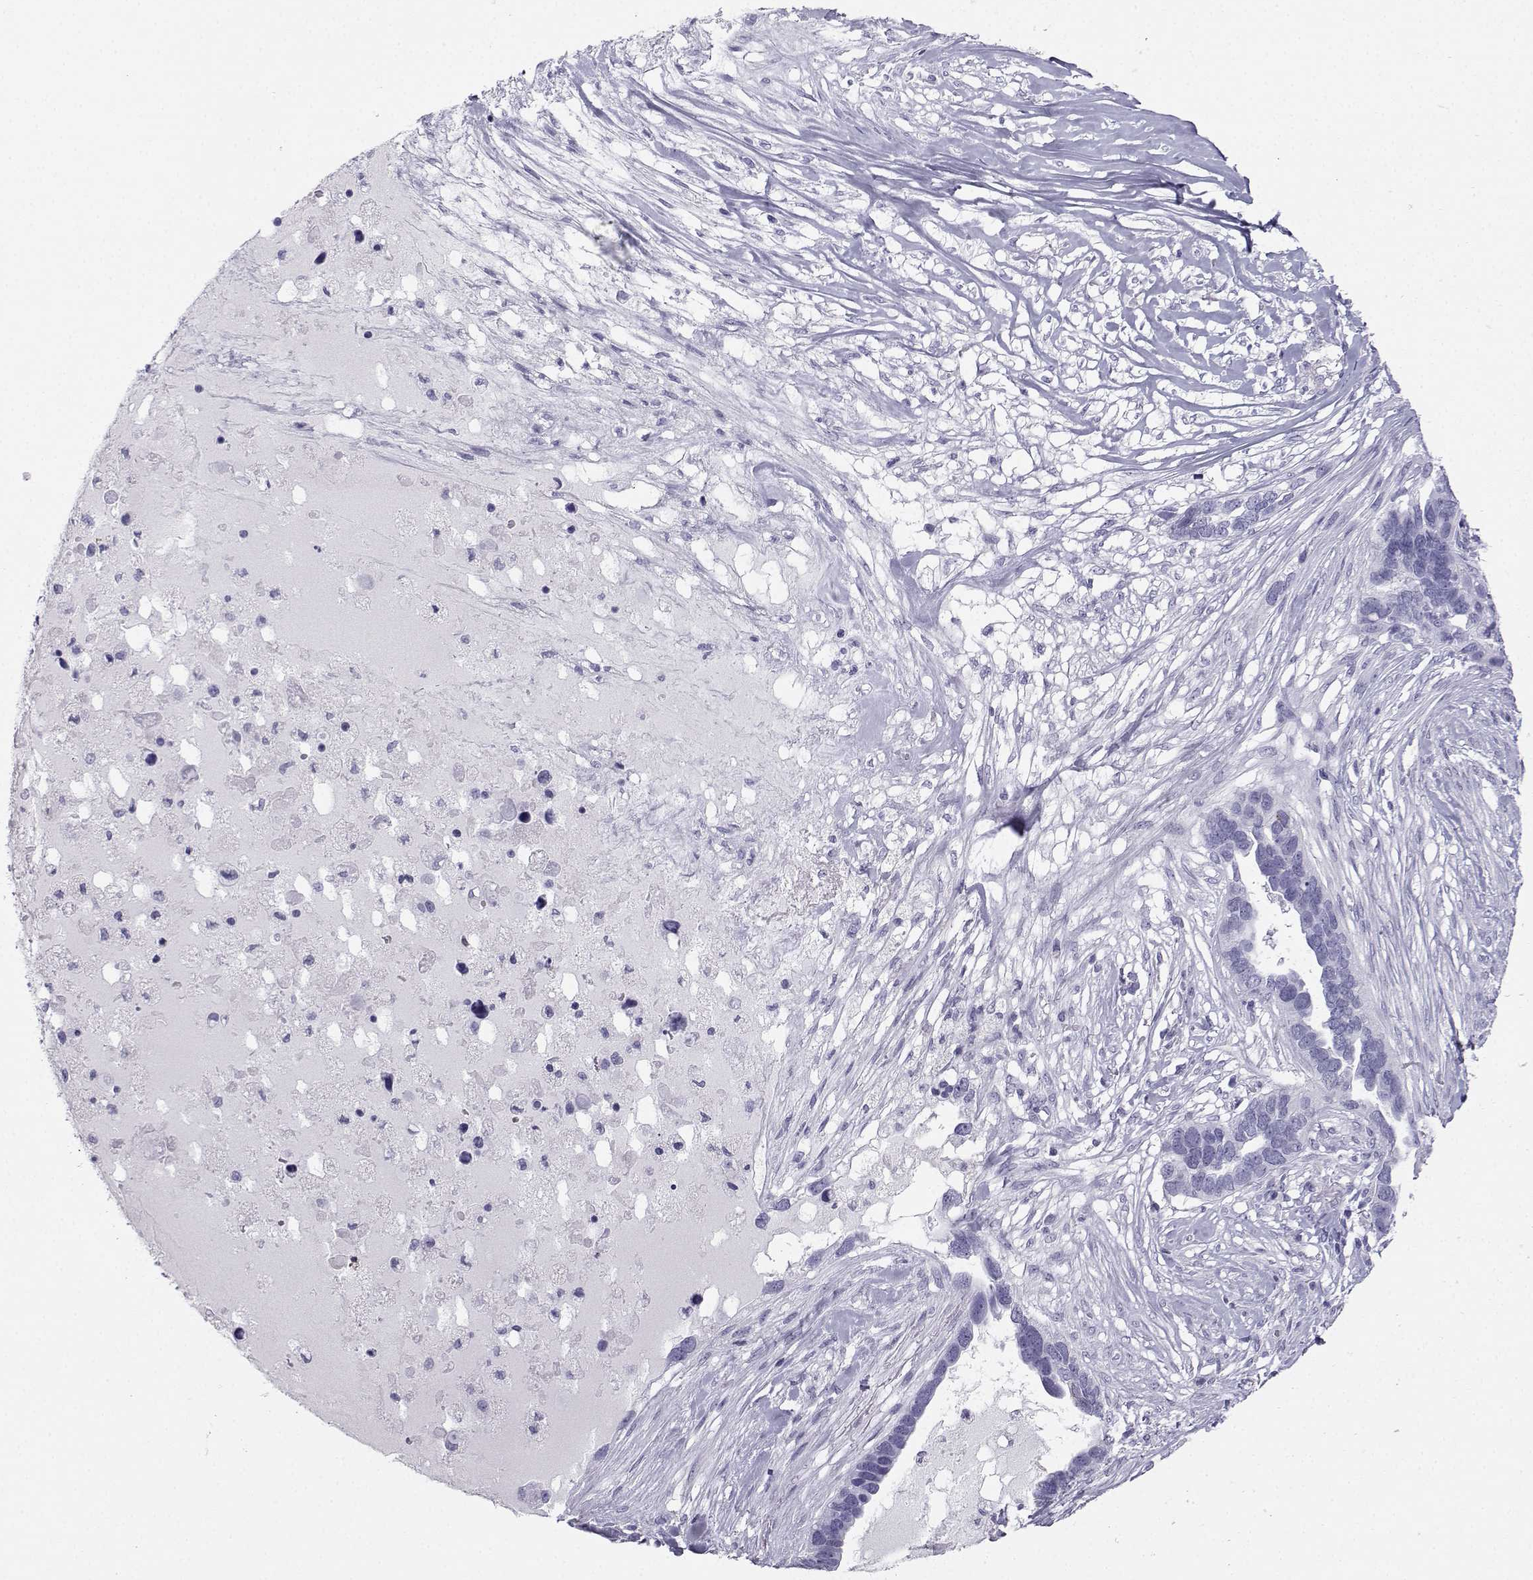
{"staining": {"intensity": "negative", "quantity": "none", "location": "none"}, "tissue": "ovarian cancer", "cell_type": "Tumor cells", "image_type": "cancer", "snomed": [{"axis": "morphology", "description": "Cystadenocarcinoma, serous, NOS"}, {"axis": "topography", "description": "Ovary"}], "caption": "An IHC image of serous cystadenocarcinoma (ovarian) is shown. There is no staining in tumor cells of serous cystadenocarcinoma (ovarian).", "gene": "SST", "patient": {"sex": "female", "age": 54}}